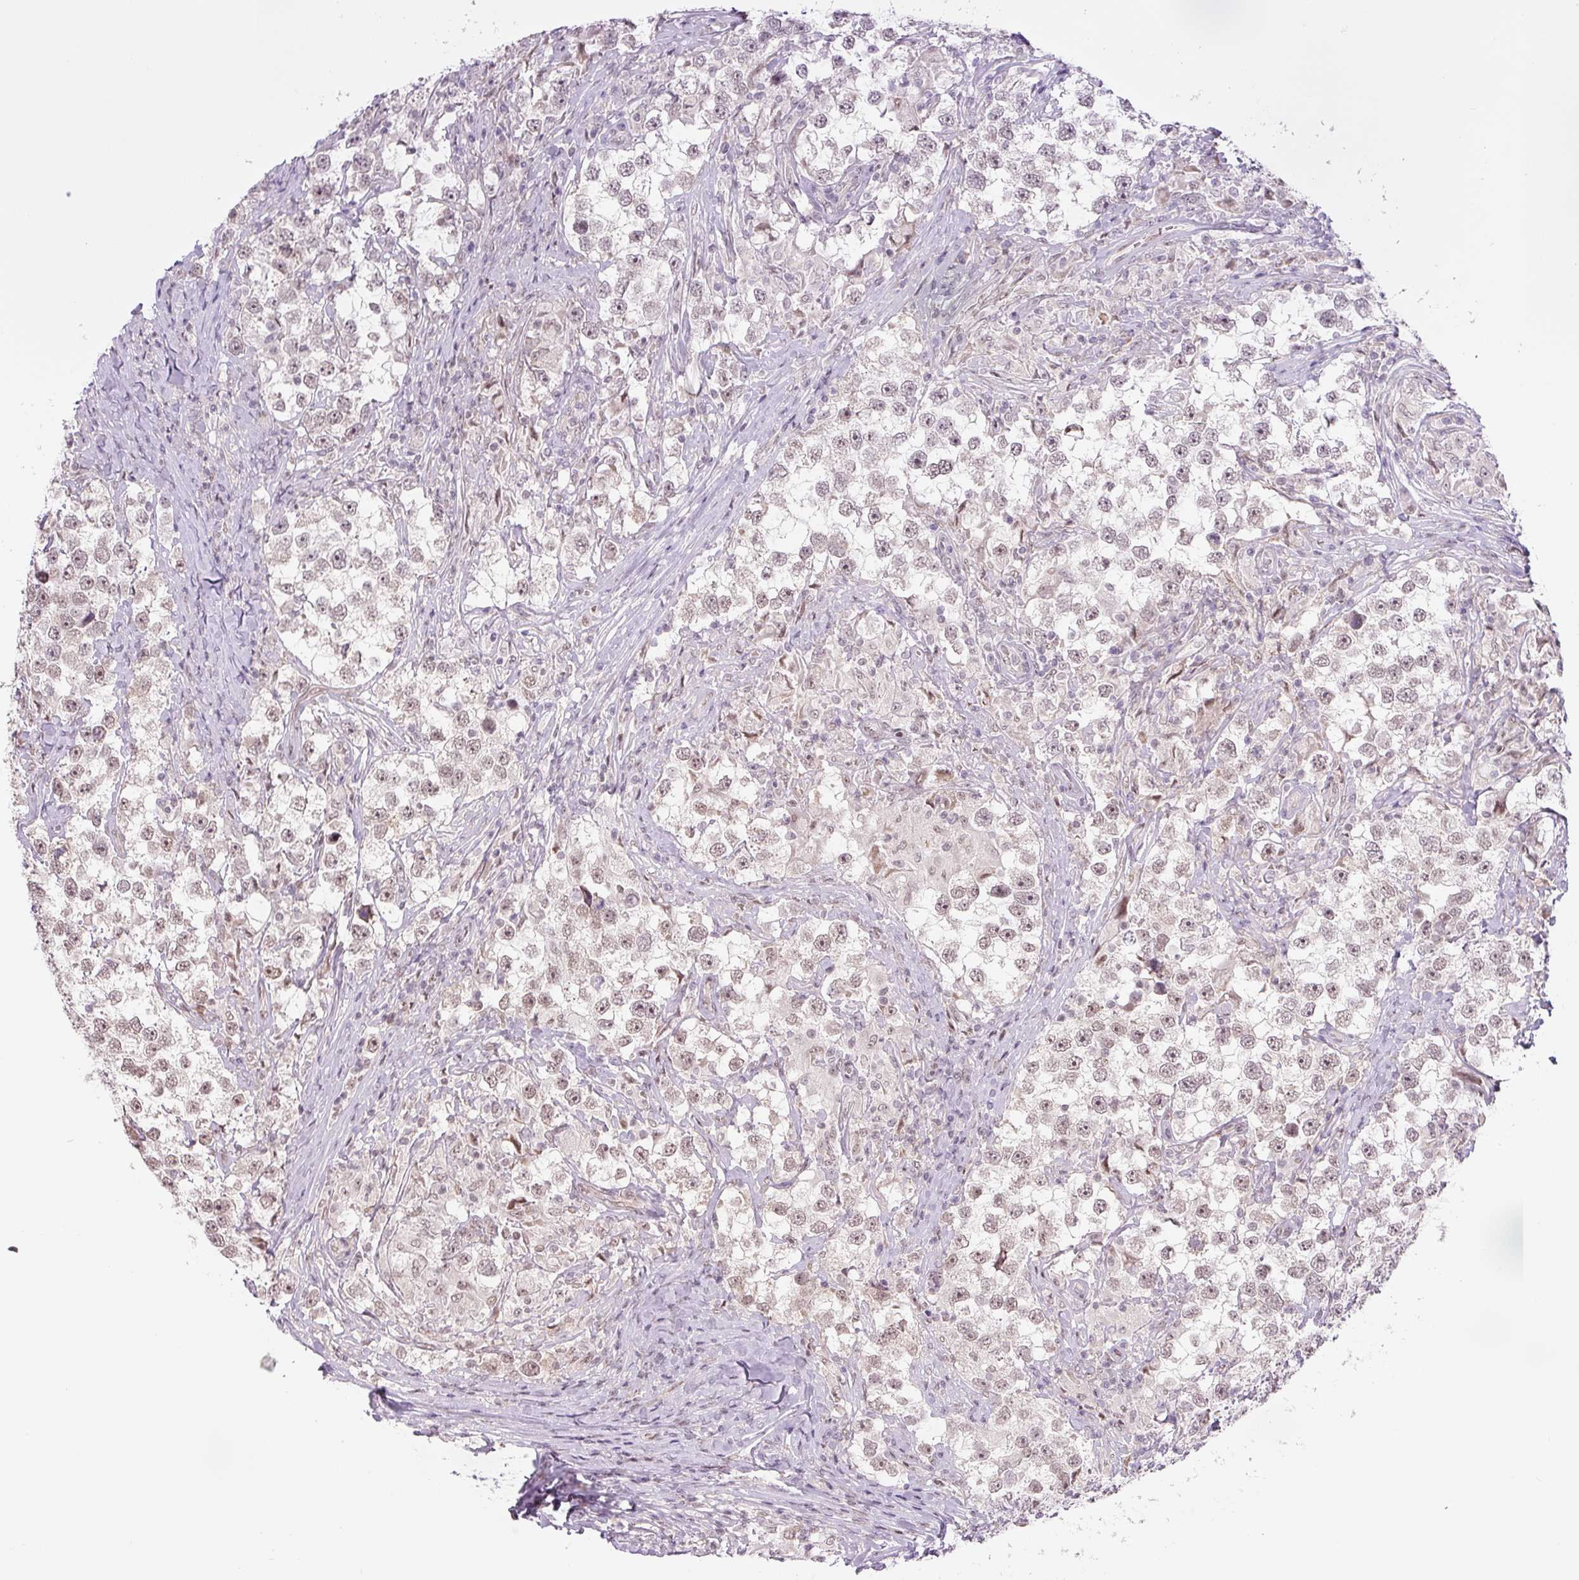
{"staining": {"intensity": "weak", "quantity": ">75%", "location": "nuclear"}, "tissue": "testis cancer", "cell_type": "Tumor cells", "image_type": "cancer", "snomed": [{"axis": "morphology", "description": "Seminoma, NOS"}, {"axis": "topography", "description": "Testis"}], "caption": "Protein staining of testis seminoma tissue shows weak nuclear positivity in about >75% of tumor cells.", "gene": "TCFL5", "patient": {"sex": "male", "age": 46}}